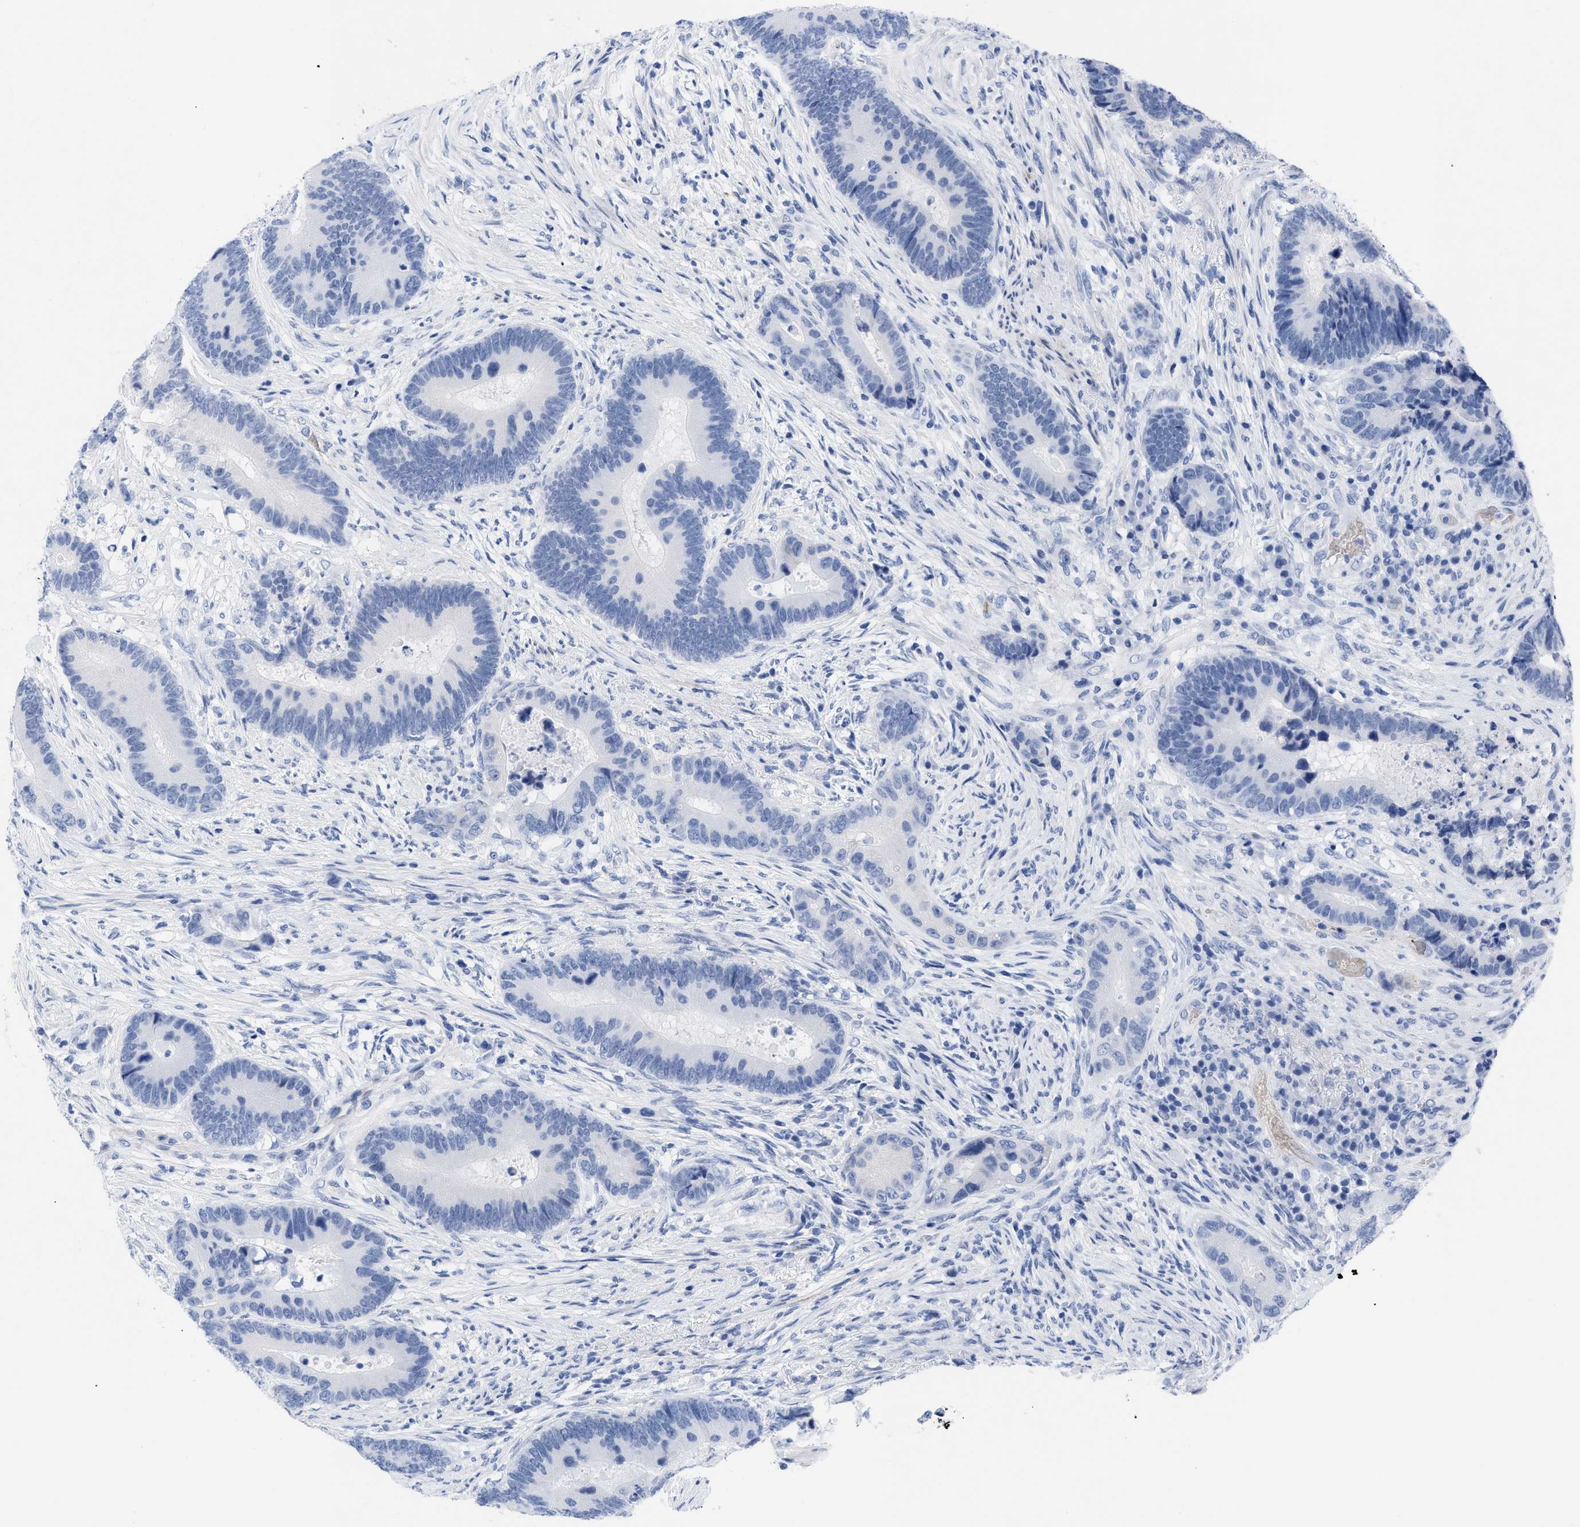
{"staining": {"intensity": "negative", "quantity": "none", "location": "none"}, "tissue": "colorectal cancer", "cell_type": "Tumor cells", "image_type": "cancer", "snomed": [{"axis": "morphology", "description": "Adenocarcinoma, NOS"}, {"axis": "topography", "description": "Rectum"}], "caption": "Immunohistochemistry (IHC) of human colorectal cancer shows no expression in tumor cells.", "gene": "DUSP26", "patient": {"sex": "female", "age": 89}}